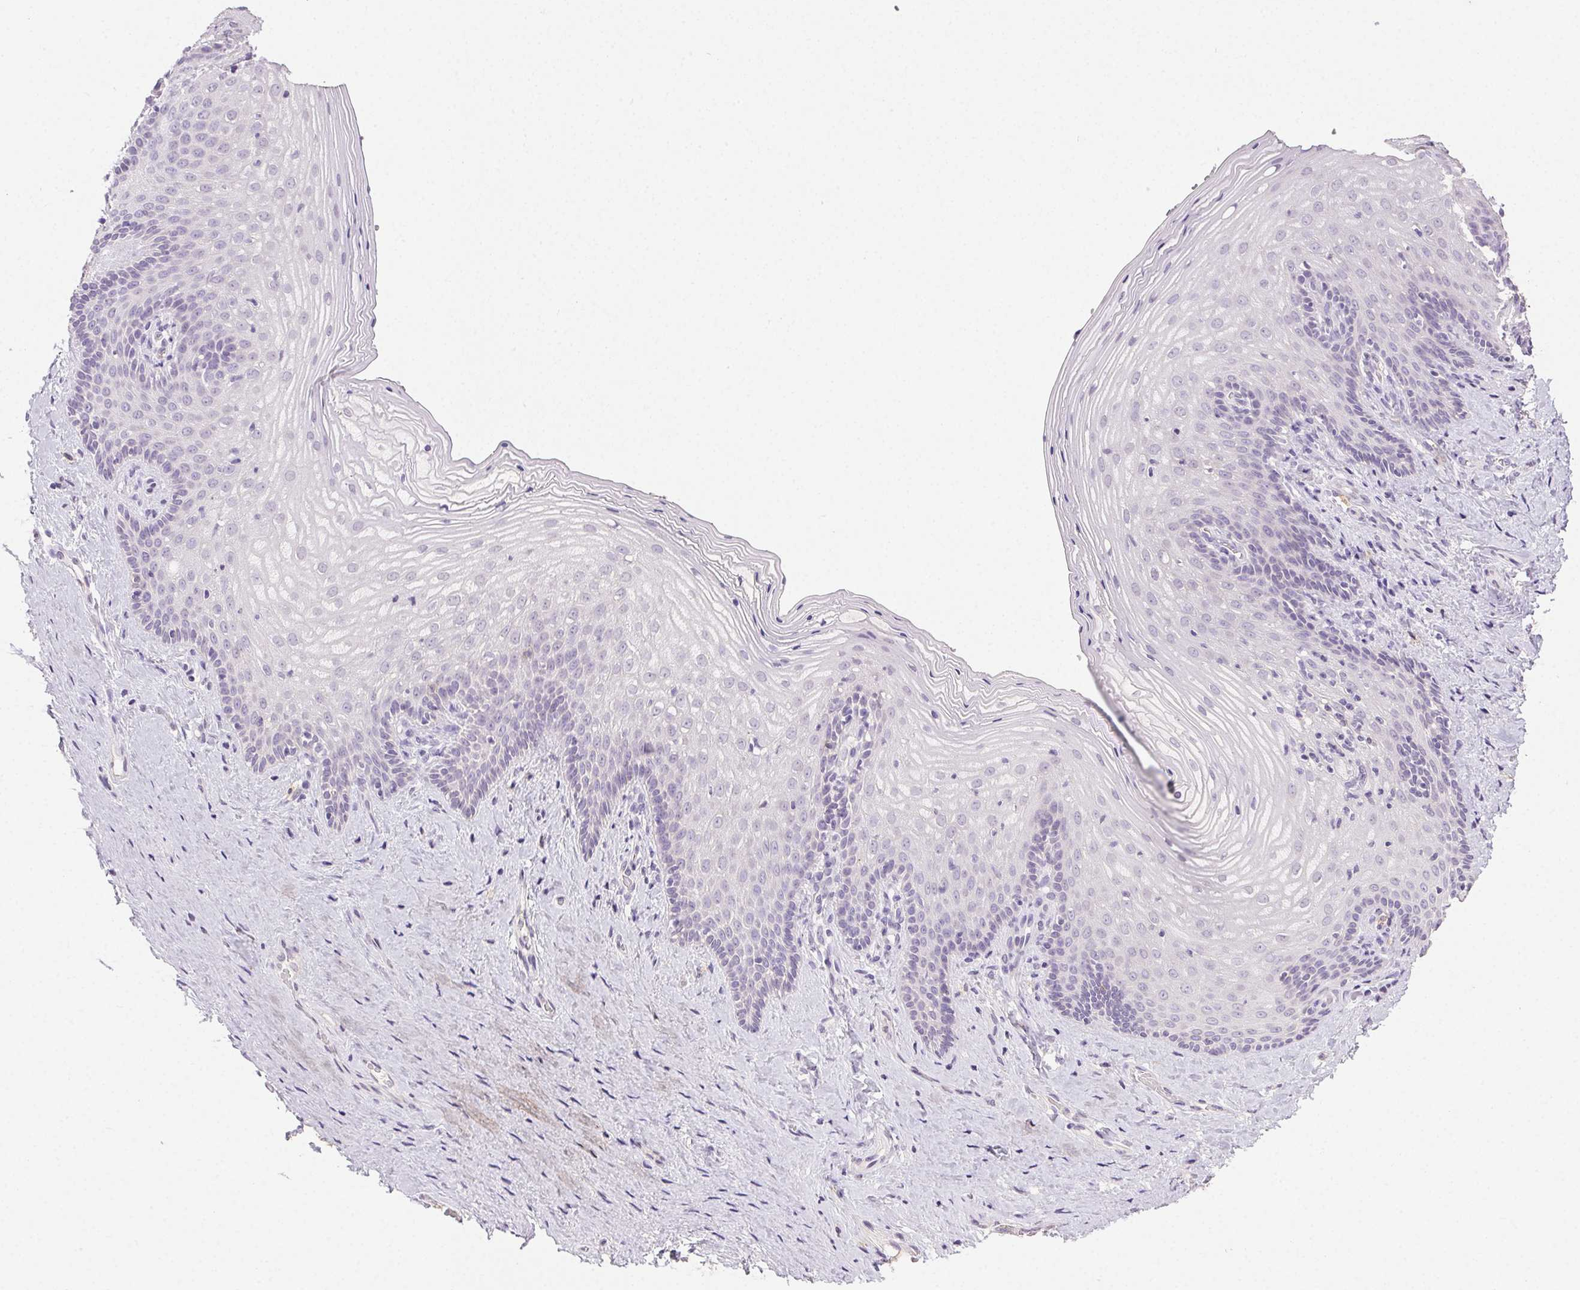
{"staining": {"intensity": "negative", "quantity": "none", "location": "none"}, "tissue": "vagina", "cell_type": "Squamous epithelial cells", "image_type": "normal", "snomed": [{"axis": "morphology", "description": "Normal tissue, NOS"}, {"axis": "topography", "description": "Vagina"}], "caption": "IHC micrograph of unremarkable human vagina stained for a protein (brown), which demonstrates no staining in squamous epithelial cells.", "gene": "AKAP5", "patient": {"sex": "female", "age": 45}}